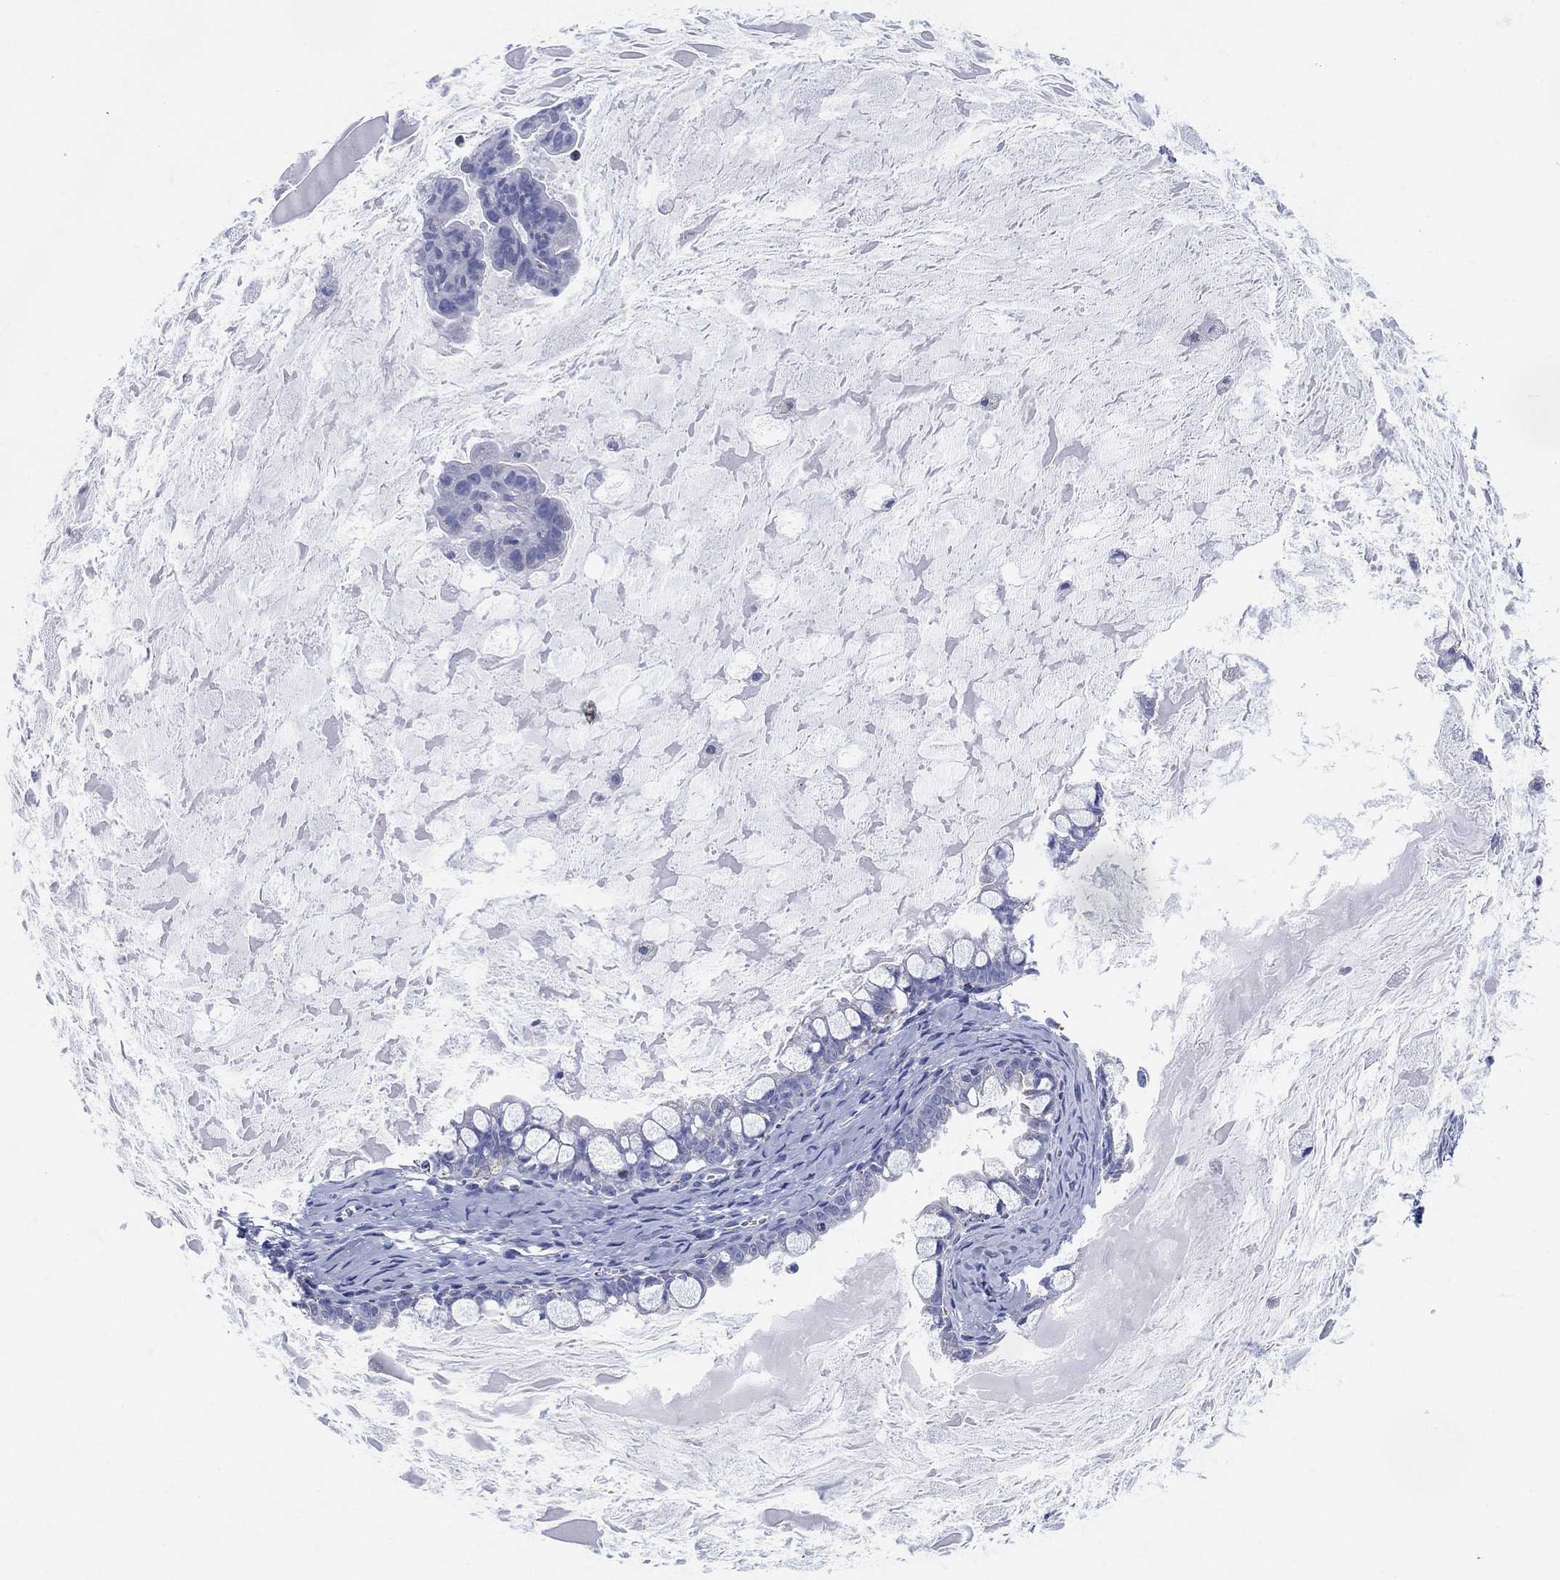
{"staining": {"intensity": "negative", "quantity": "none", "location": "none"}, "tissue": "ovarian cancer", "cell_type": "Tumor cells", "image_type": "cancer", "snomed": [{"axis": "morphology", "description": "Cystadenocarcinoma, mucinous, NOS"}, {"axis": "topography", "description": "Ovary"}], "caption": "Tumor cells show no significant staining in ovarian cancer (mucinous cystadenocarcinoma). (Stains: DAB immunohistochemistry (IHC) with hematoxylin counter stain, Microscopy: brightfield microscopy at high magnification).", "gene": "CFTR", "patient": {"sex": "female", "age": 63}}